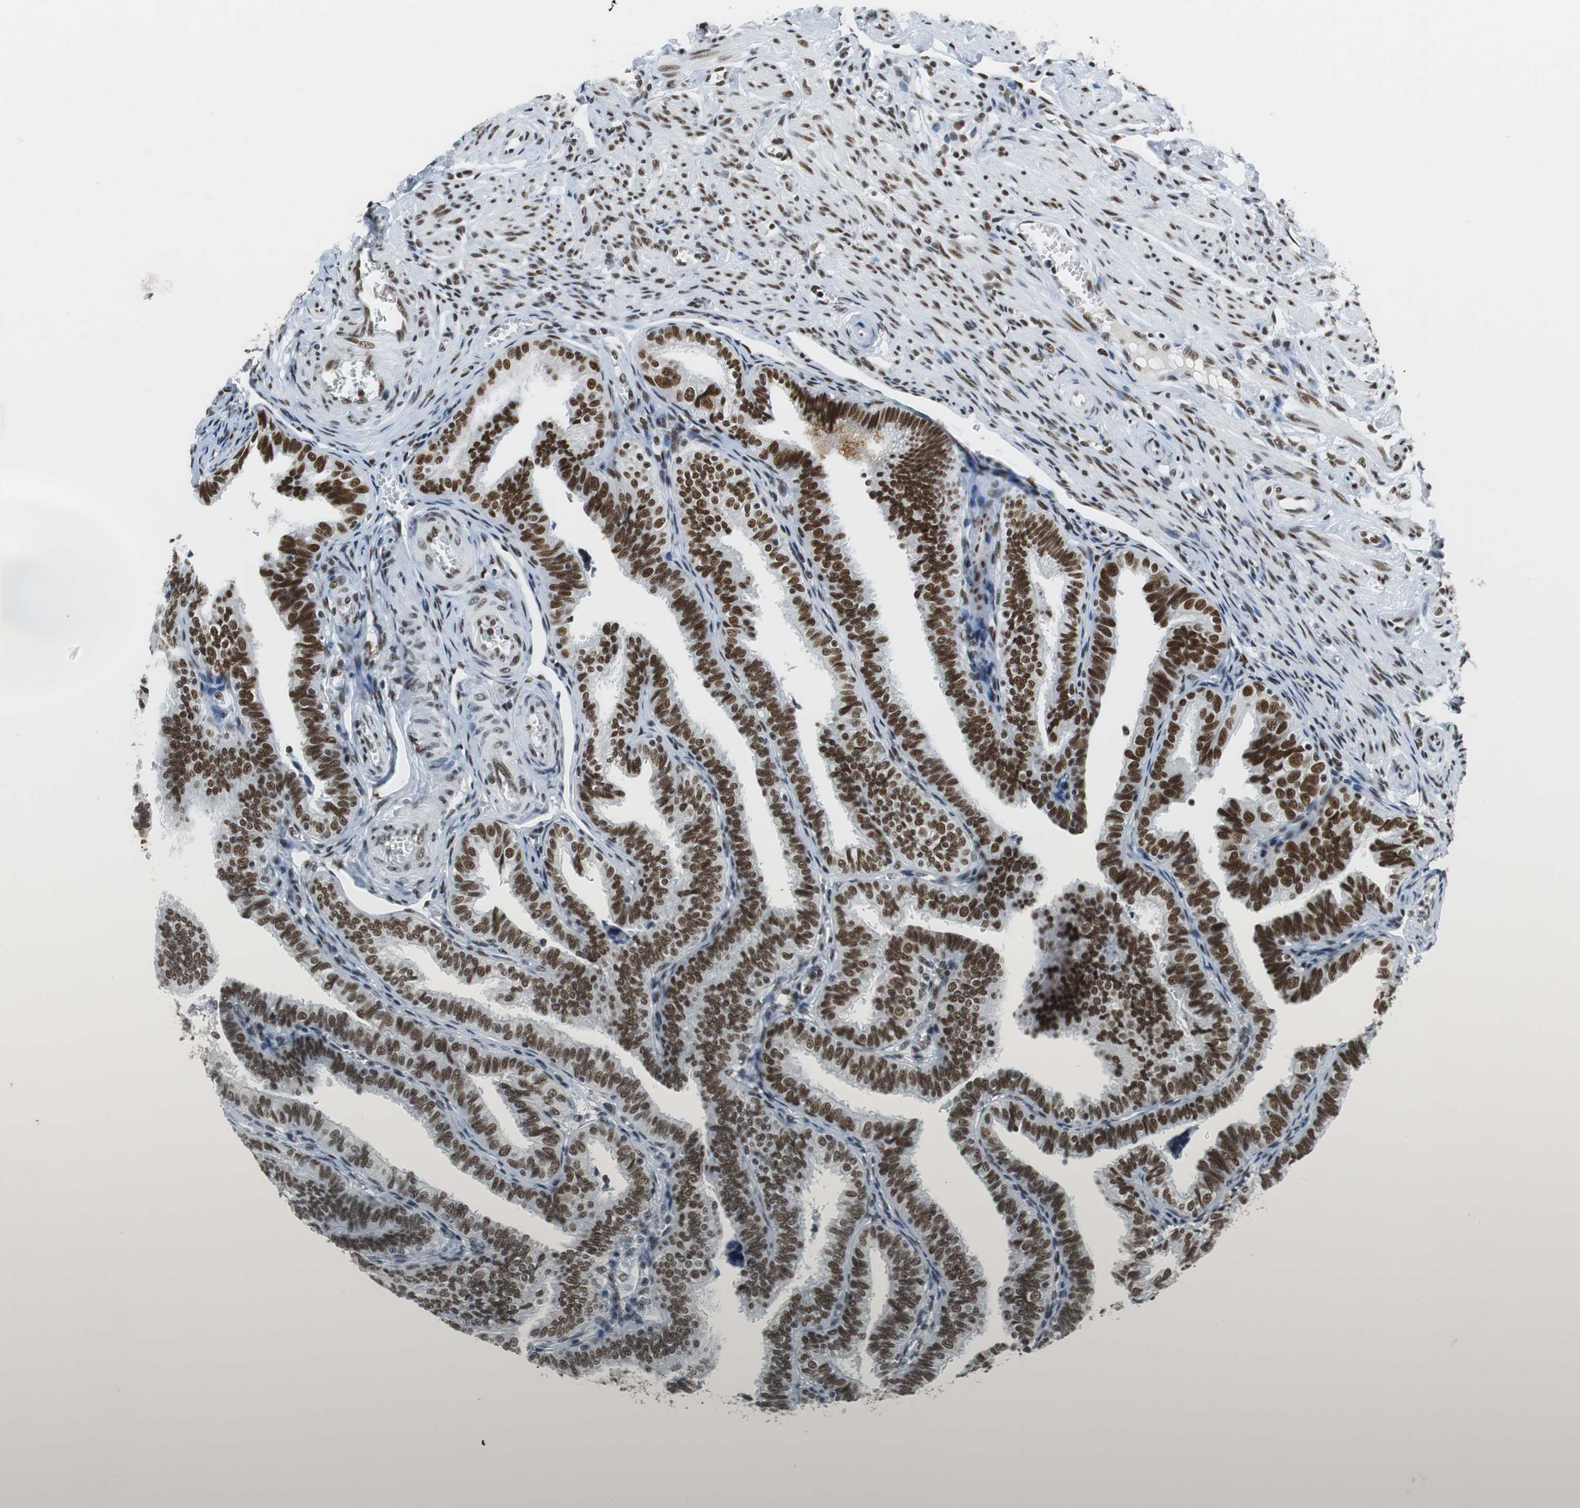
{"staining": {"intensity": "strong", "quantity": ">75%", "location": "nuclear"}, "tissue": "fallopian tube", "cell_type": "Glandular cells", "image_type": "normal", "snomed": [{"axis": "morphology", "description": "Normal tissue, NOS"}, {"axis": "topography", "description": "Fallopian tube"}], "caption": "High-power microscopy captured an immunohistochemistry (IHC) histopathology image of unremarkable fallopian tube, revealing strong nuclear positivity in about >75% of glandular cells. (DAB IHC, brown staining for protein, blue staining for nuclei).", "gene": "PRKDC", "patient": {"sex": "female", "age": 46}}